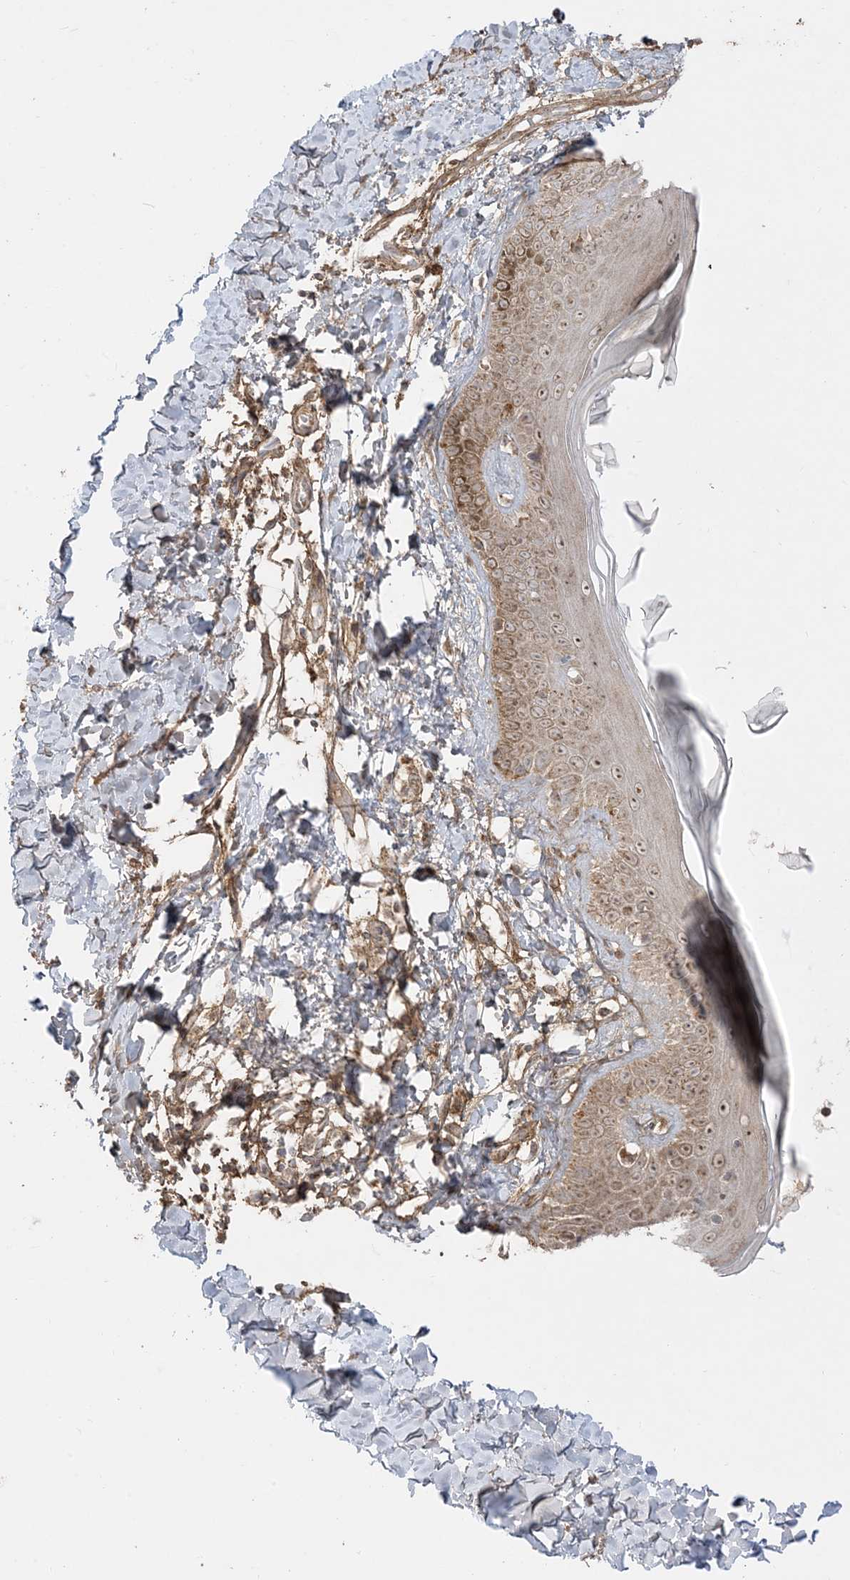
{"staining": {"intensity": "moderate", "quantity": ">75%", "location": "cytoplasmic/membranous,nuclear"}, "tissue": "skin", "cell_type": "Fibroblasts", "image_type": "normal", "snomed": [{"axis": "morphology", "description": "Normal tissue, NOS"}, {"axis": "topography", "description": "Skin"}], "caption": "High-power microscopy captured an immunohistochemistry (IHC) photomicrograph of unremarkable skin, revealing moderate cytoplasmic/membranous,nuclear positivity in about >75% of fibroblasts.", "gene": "SIRT3", "patient": {"sex": "male", "age": 52}}